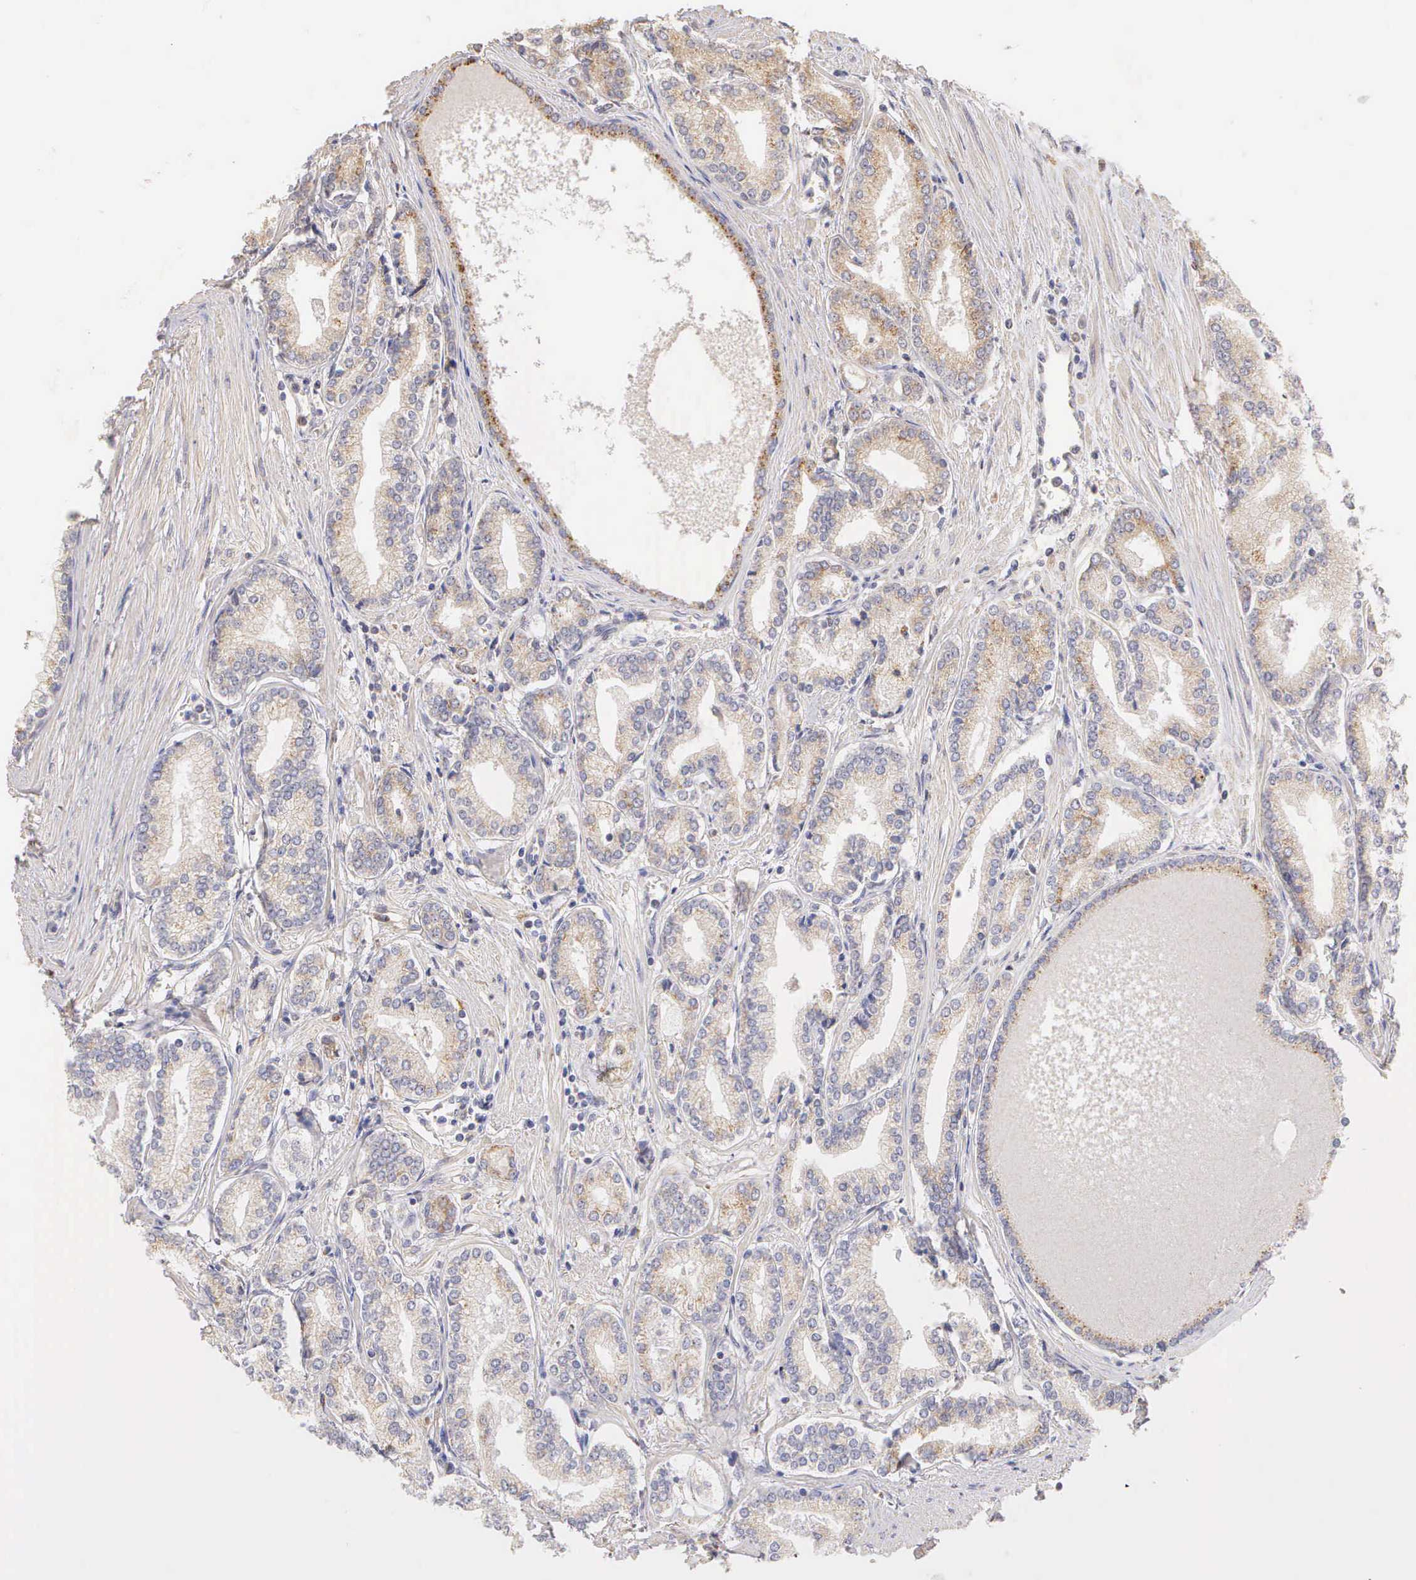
{"staining": {"intensity": "weak", "quantity": ">75%", "location": "cytoplasmic/membranous"}, "tissue": "prostate cancer", "cell_type": "Tumor cells", "image_type": "cancer", "snomed": [{"axis": "morphology", "description": "Adenocarcinoma, Medium grade"}, {"axis": "topography", "description": "Prostate"}], "caption": "Weak cytoplasmic/membranous expression for a protein is seen in approximately >75% of tumor cells of prostate cancer (medium-grade adenocarcinoma) using immunohistochemistry.", "gene": "ESR1", "patient": {"sex": "male", "age": 72}}